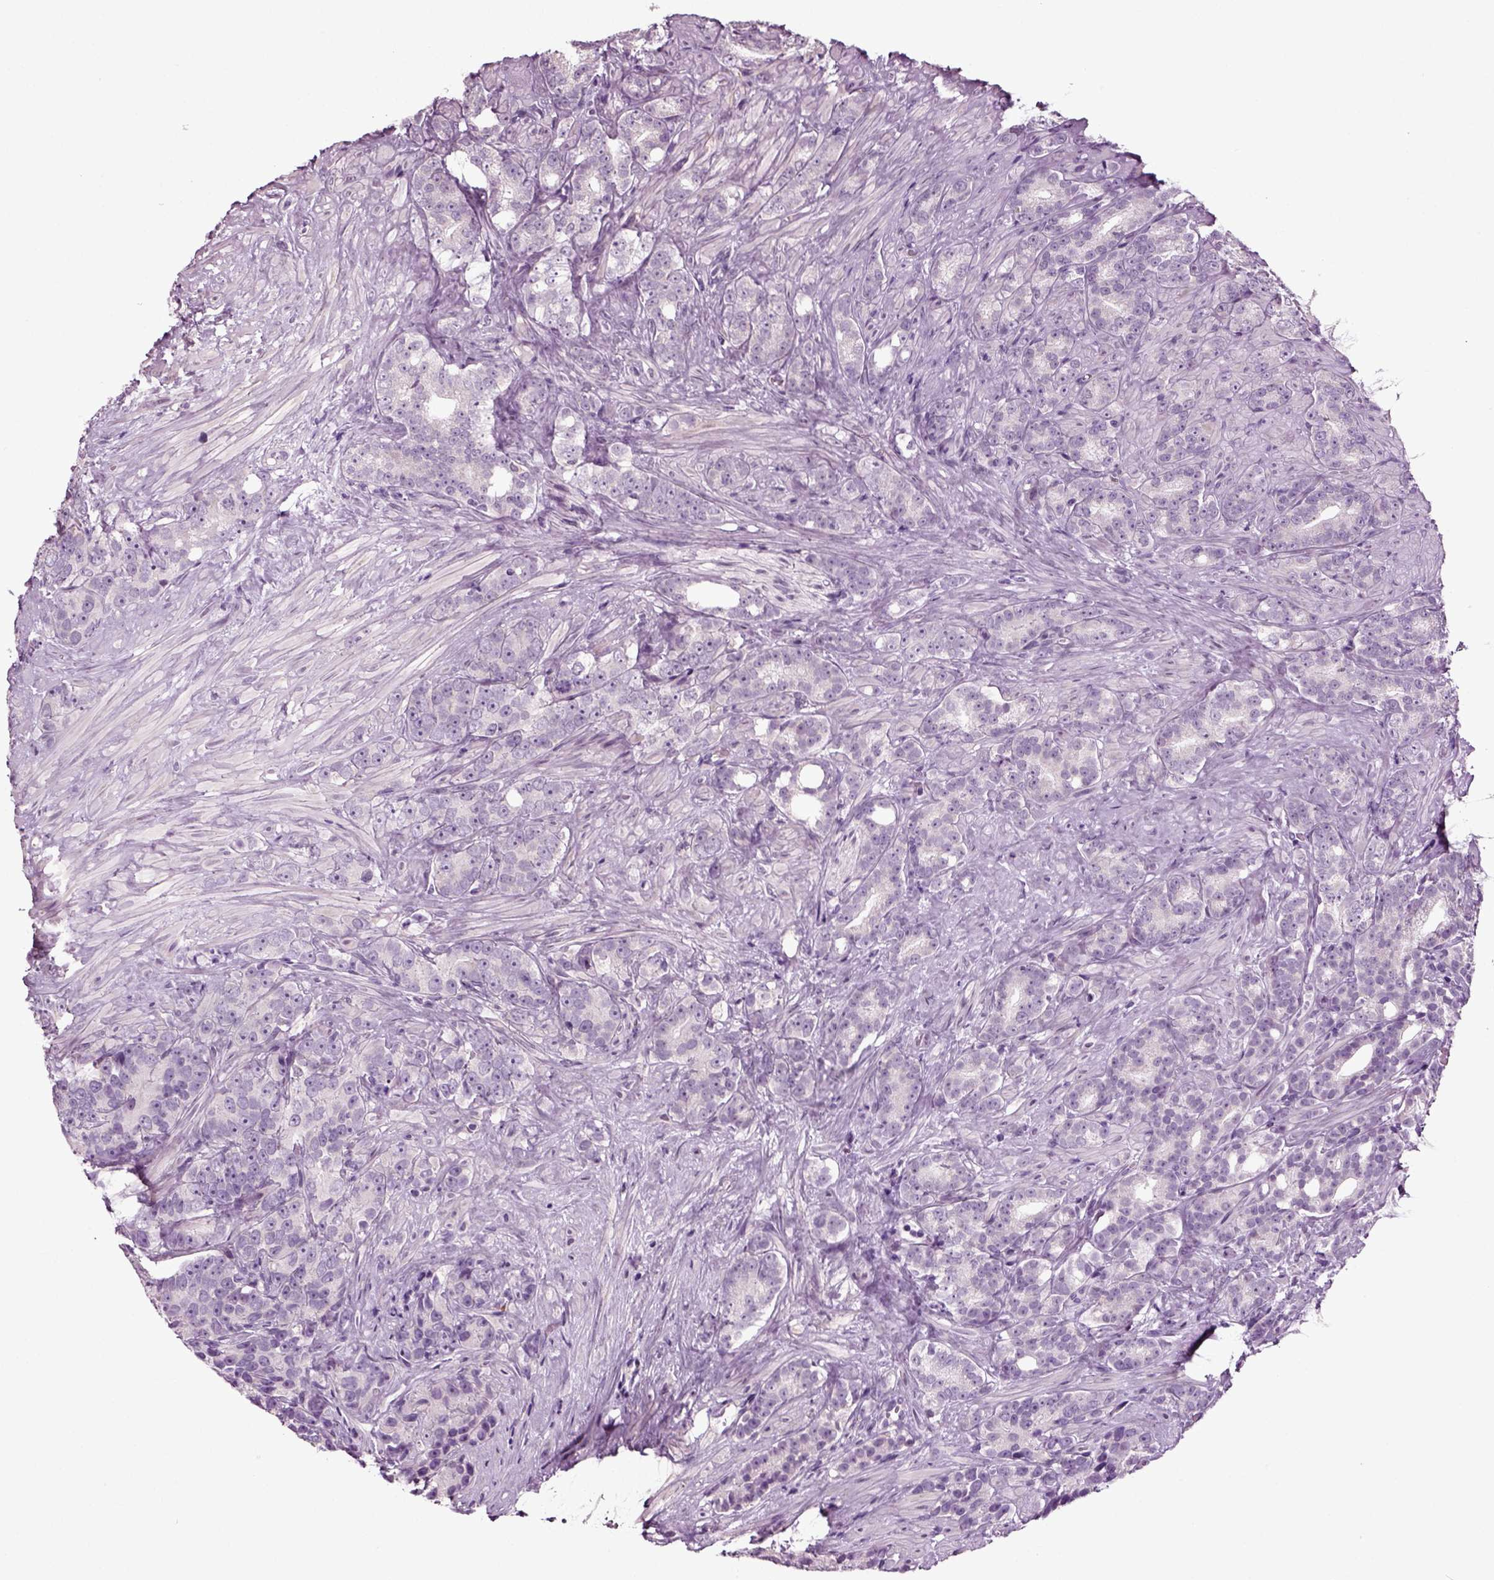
{"staining": {"intensity": "negative", "quantity": "none", "location": "none"}, "tissue": "prostate cancer", "cell_type": "Tumor cells", "image_type": "cancer", "snomed": [{"axis": "morphology", "description": "Adenocarcinoma, High grade"}, {"axis": "topography", "description": "Prostate"}], "caption": "IHC photomicrograph of human prostate cancer (adenocarcinoma (high-grade)) stained for a protein (brown), which shows no staining in tumor cells. The staining is performed using DAB brown chromogen with nuclei counter-stained in using hematoxylin.", "gene": "SPATA17", "patient": {"sex": "male", "age": 90}}